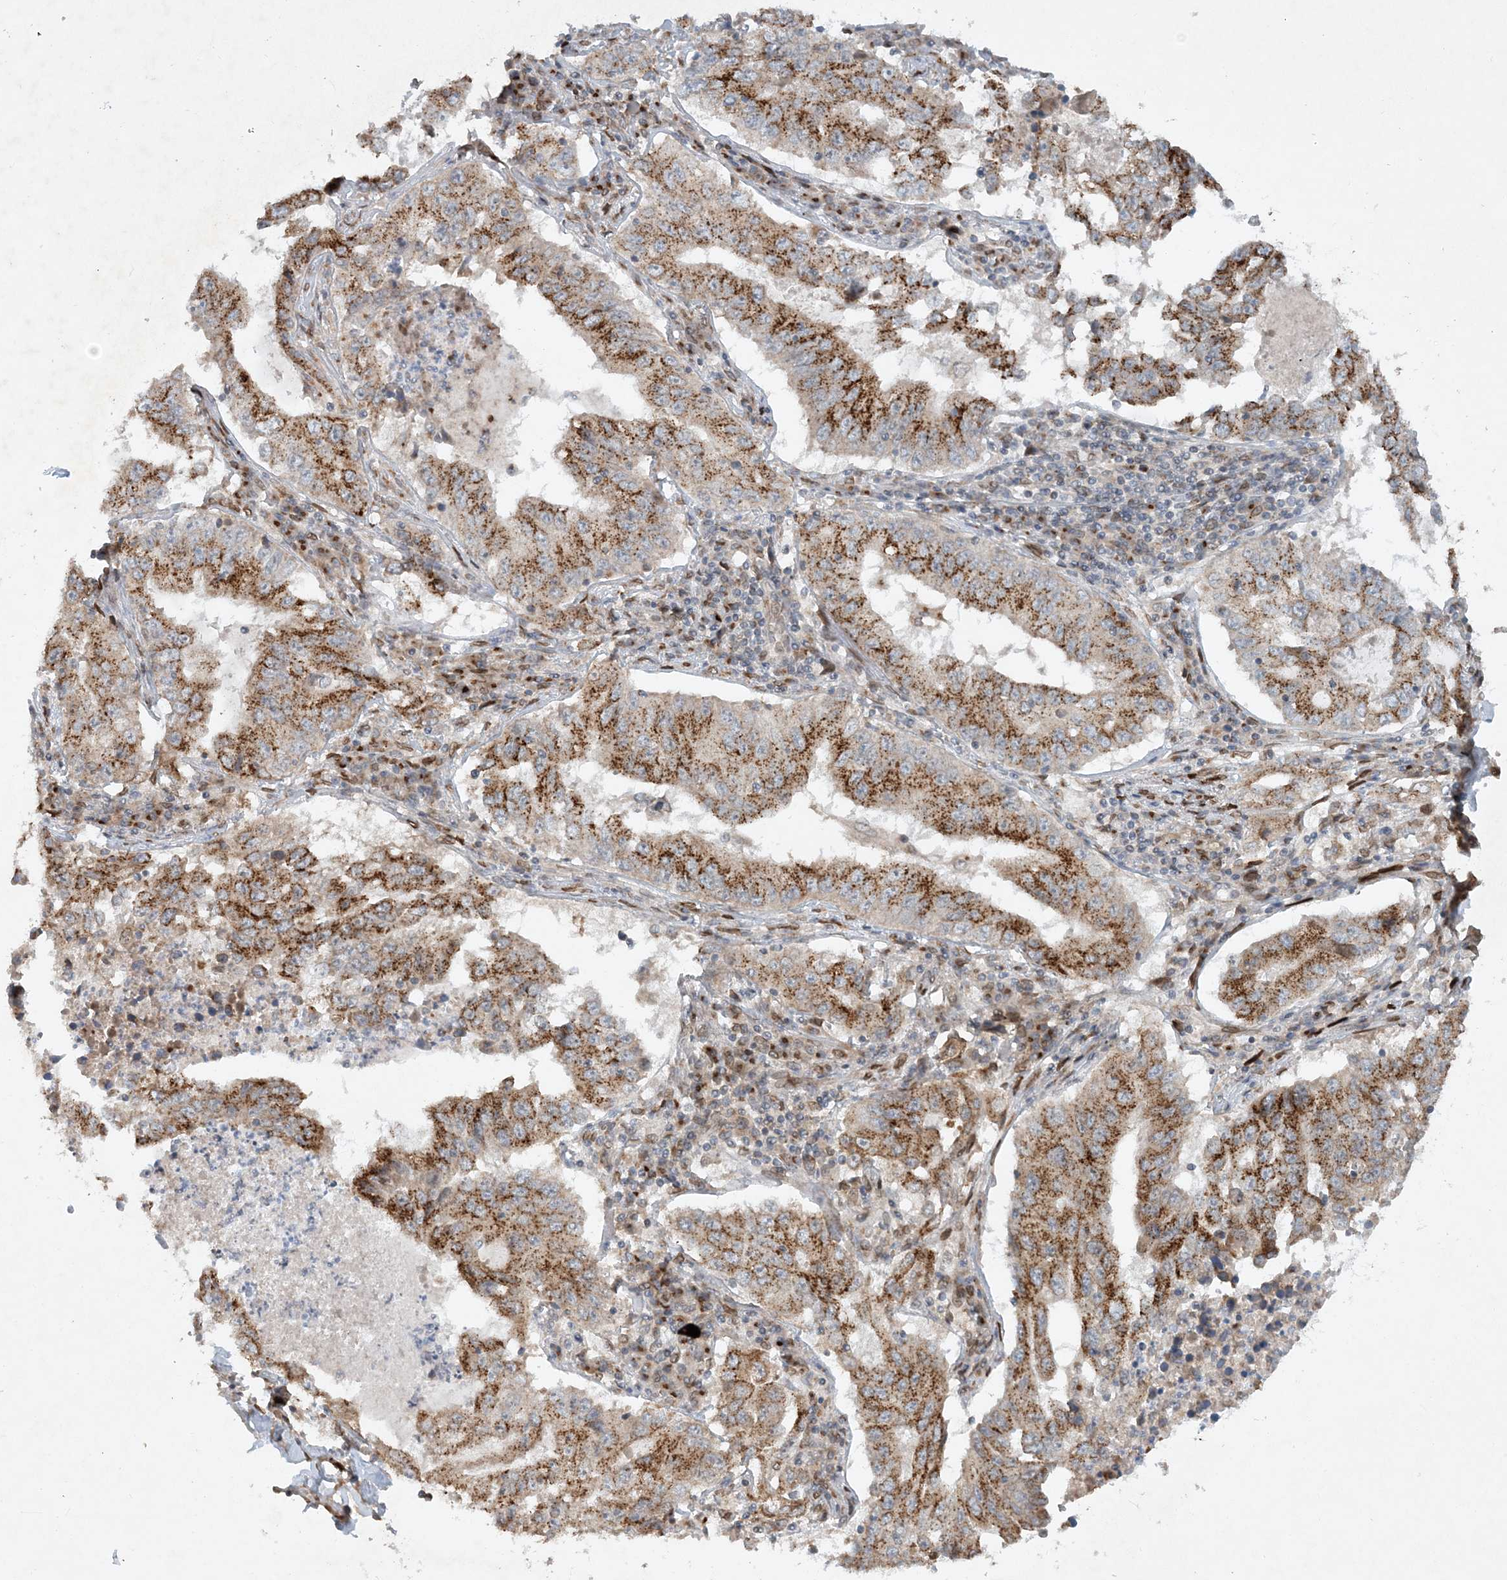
{"staining": {"intensity": "strong", "quantity": "25%-75%", "location": "cytoplasmic/membranous"}, "tissue": "lung cancer", "cell_type": "Tumor cells", "image_type": "cancer", "snomed": [{"axis": "morphology", "description": "Adenocarcinoma, NOS"}, {"axis": "topography", "description": "Lung"}], "caption": "Adenocarcinoma (lung) stained for a protein demonstrates strong cytoplasmic/membranous positivity in tumor cells. Nuclei are stained in blue.", "gene": "SLC35A2", "patient": {"sex": "female", "age": 51}}